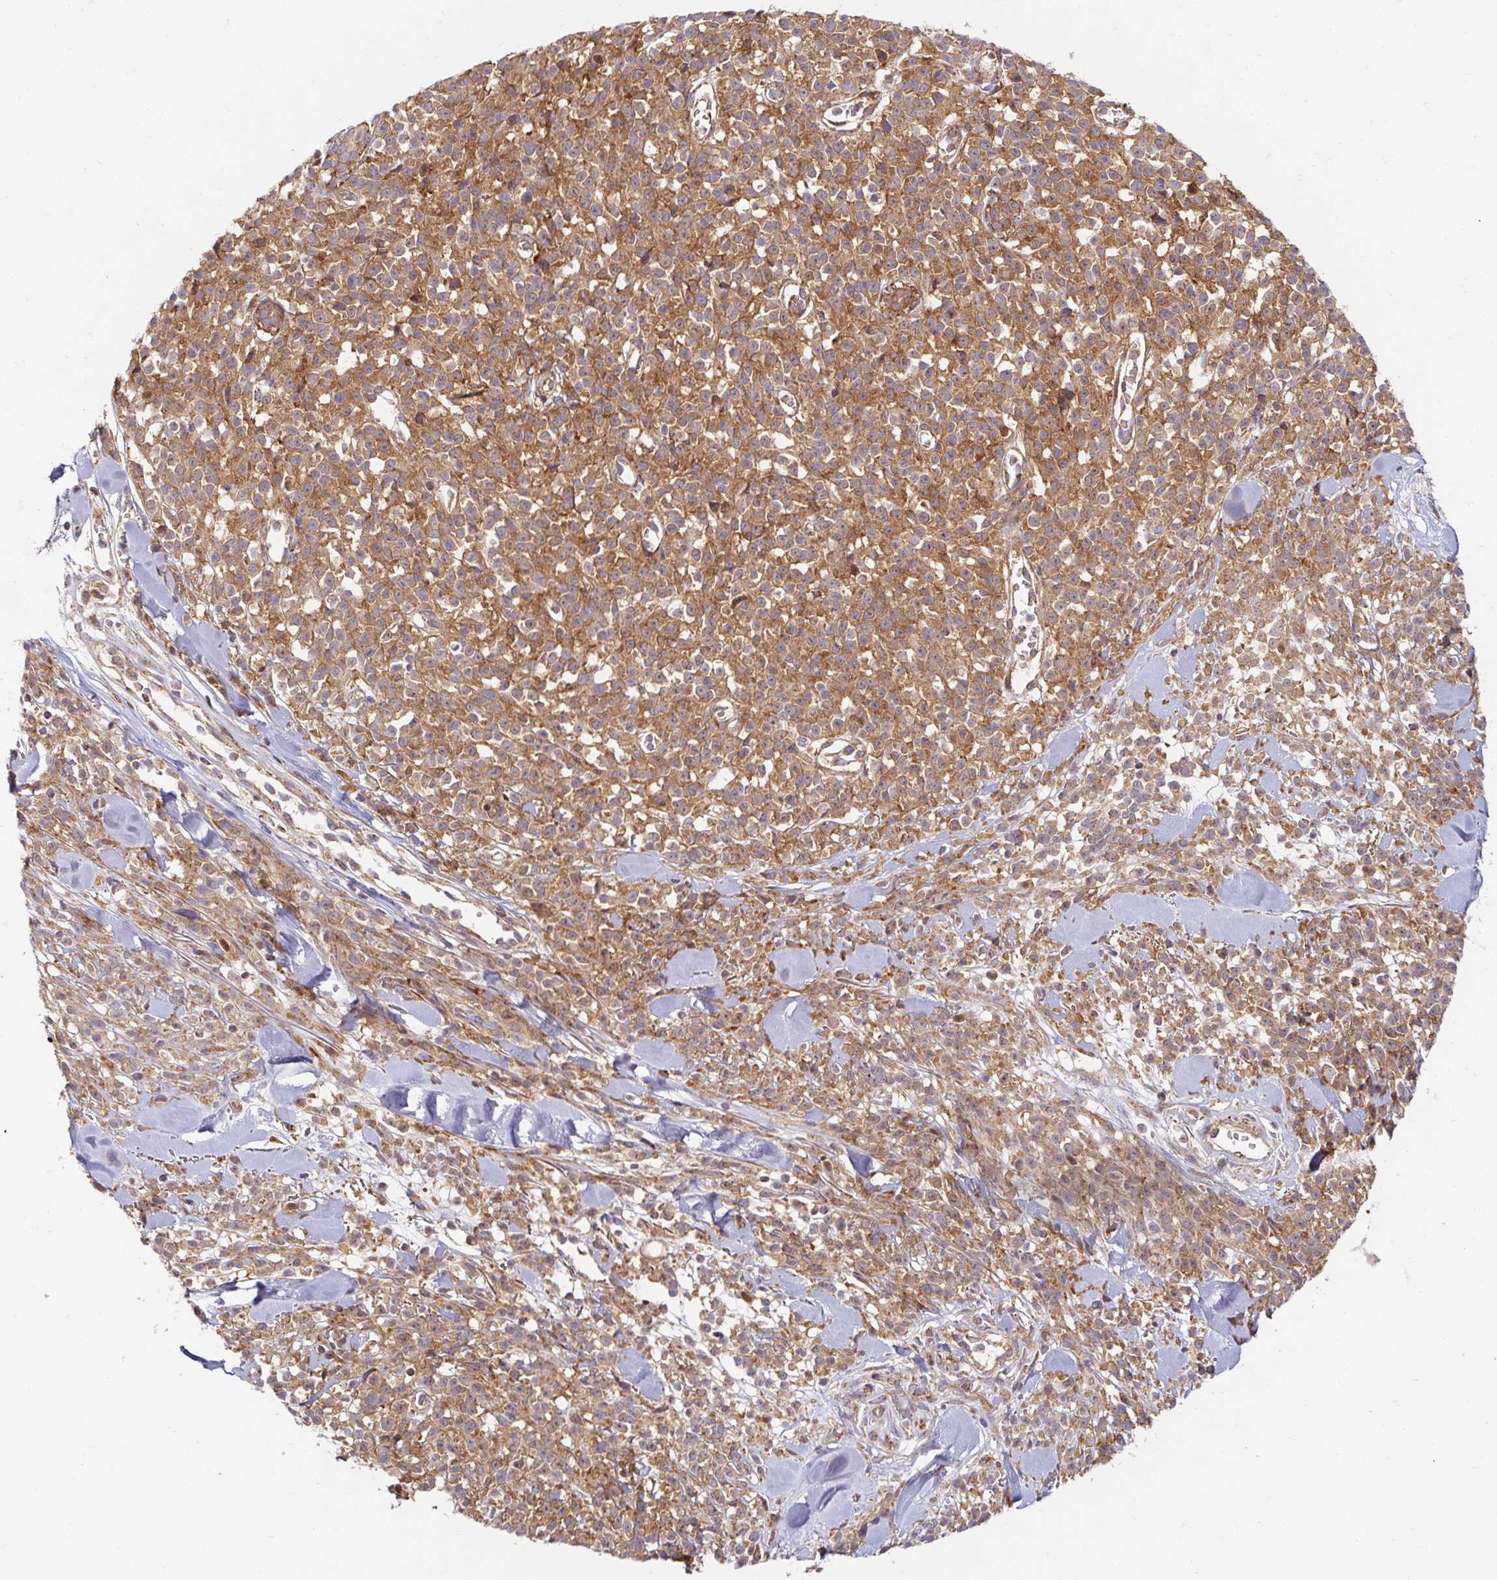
{"staining": {"intensity": "moderate", "quantity": ">75%", "location": "cytoplasmic/membranous"}, "tissue": "melanoma", "cell_type": "Tumor cells", "image_type": "cancer", "snomed": [{"axis": "morphology", "description": "Malignant melanoma, NOS"}, {"axis": "topography", "description": "Skin"}, {"axis": "topography", "description": "Skin of trunk"}], "caption": "High-power microscopy captured an immunohistochemistry photomicrograph of malignant melanoma, revealing moderate cytoplasmic/membranous staining in about >75% of tumor cells. (brown staining indicates protein expression, while blue staining denotes nuclei).", "gene": "BTF3", "patient": {"sex": "male", "age": 74}}